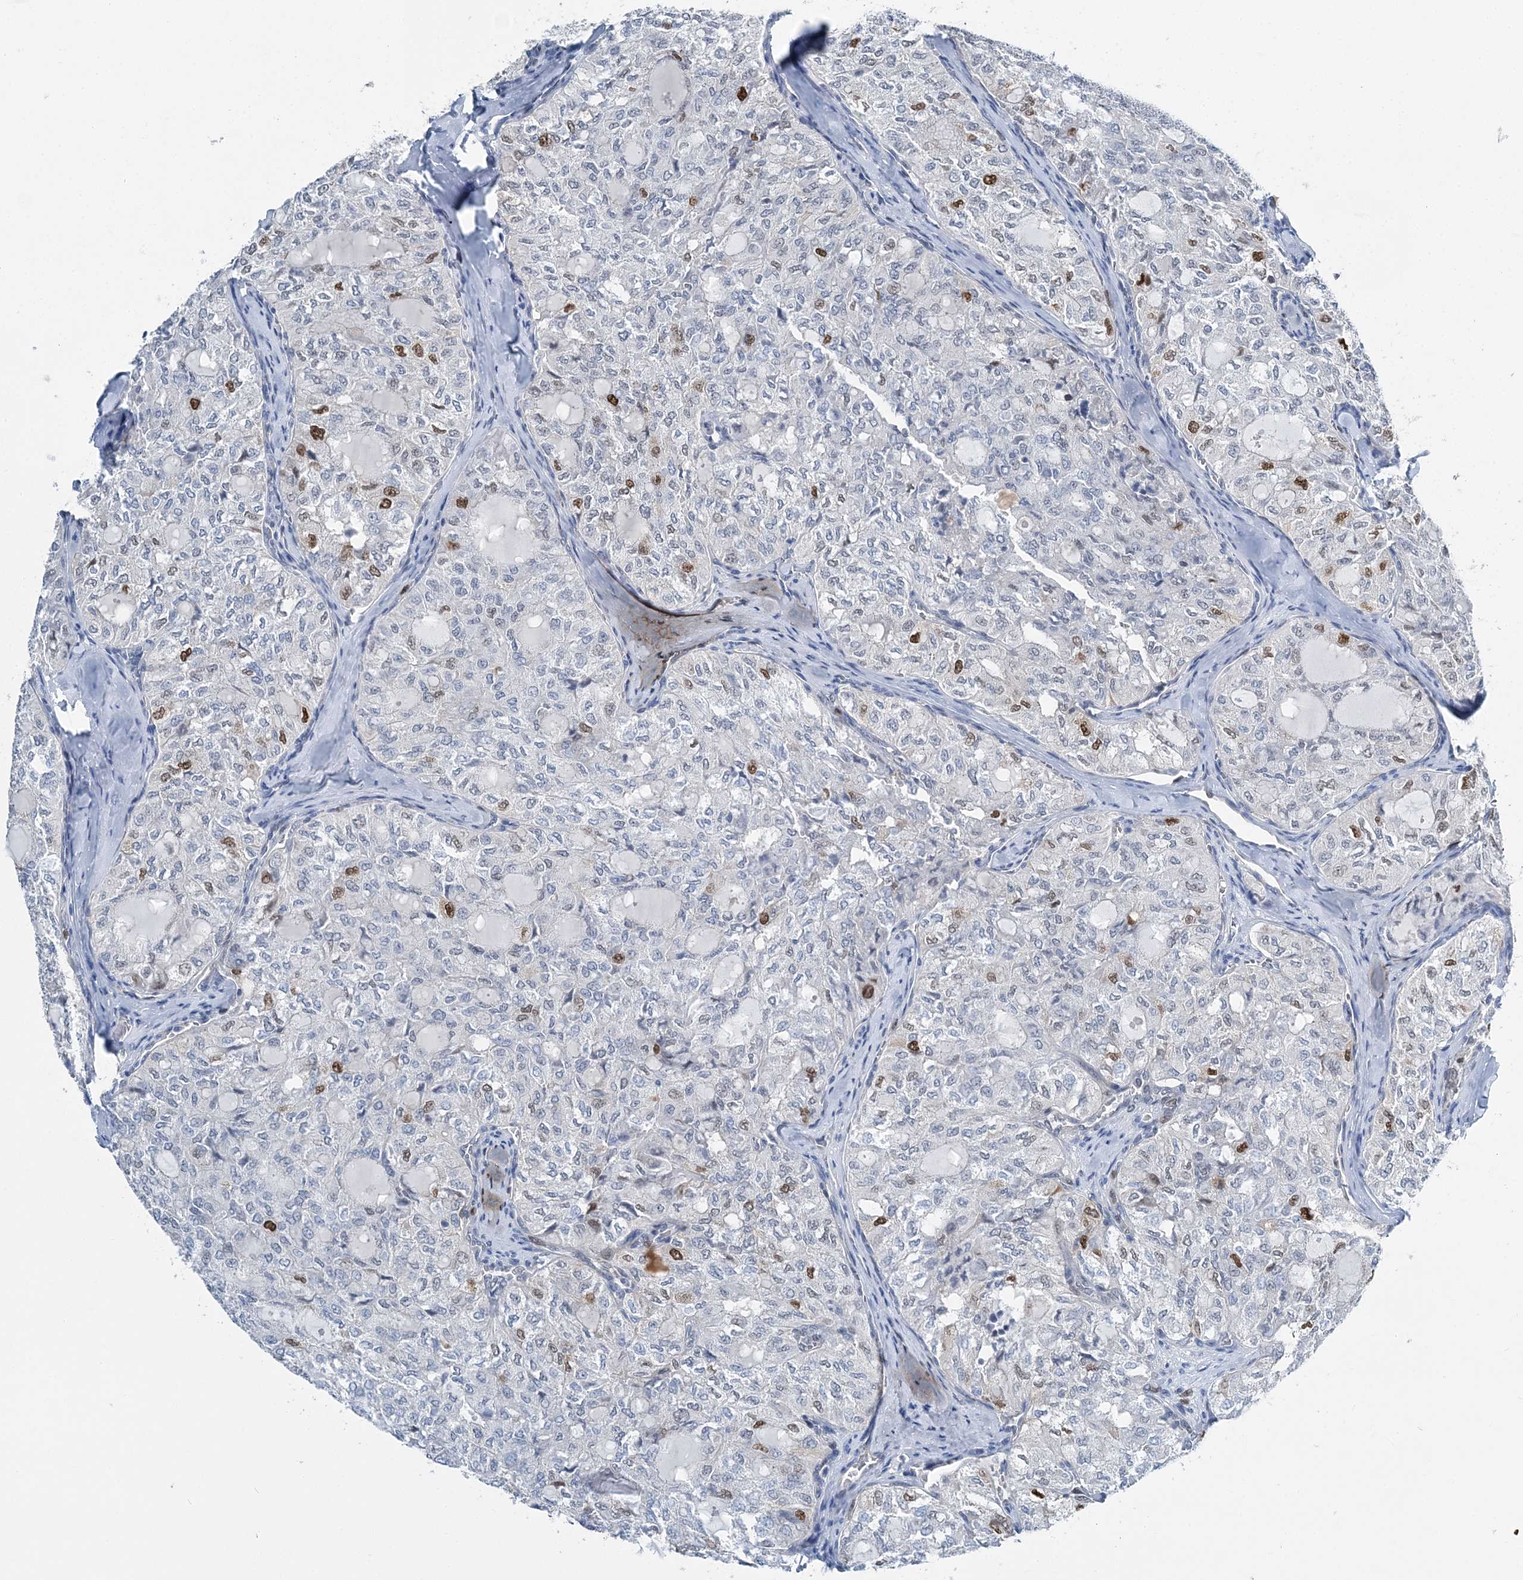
{"staining": {"intensity": "moderate", "quantity": "<25%", "location": "nuclear"}, "tissue": "thyroid cancer", "cell_type": "Tumor cells", "image_type": "cancer", "snomed": [{"axis": "morphology", "description": "Follicular adenoma carcinoma, NOS"}, {"axis": "topography", "description": "Thyroid gland"}], "caption": "A brown stain shows moderate nuclear expression of a protein in human follicular adenoma carcinoma (thyroid) tumor cells.", "gene": "HAT1", "patient": {"sex": "male", "age": 75}}